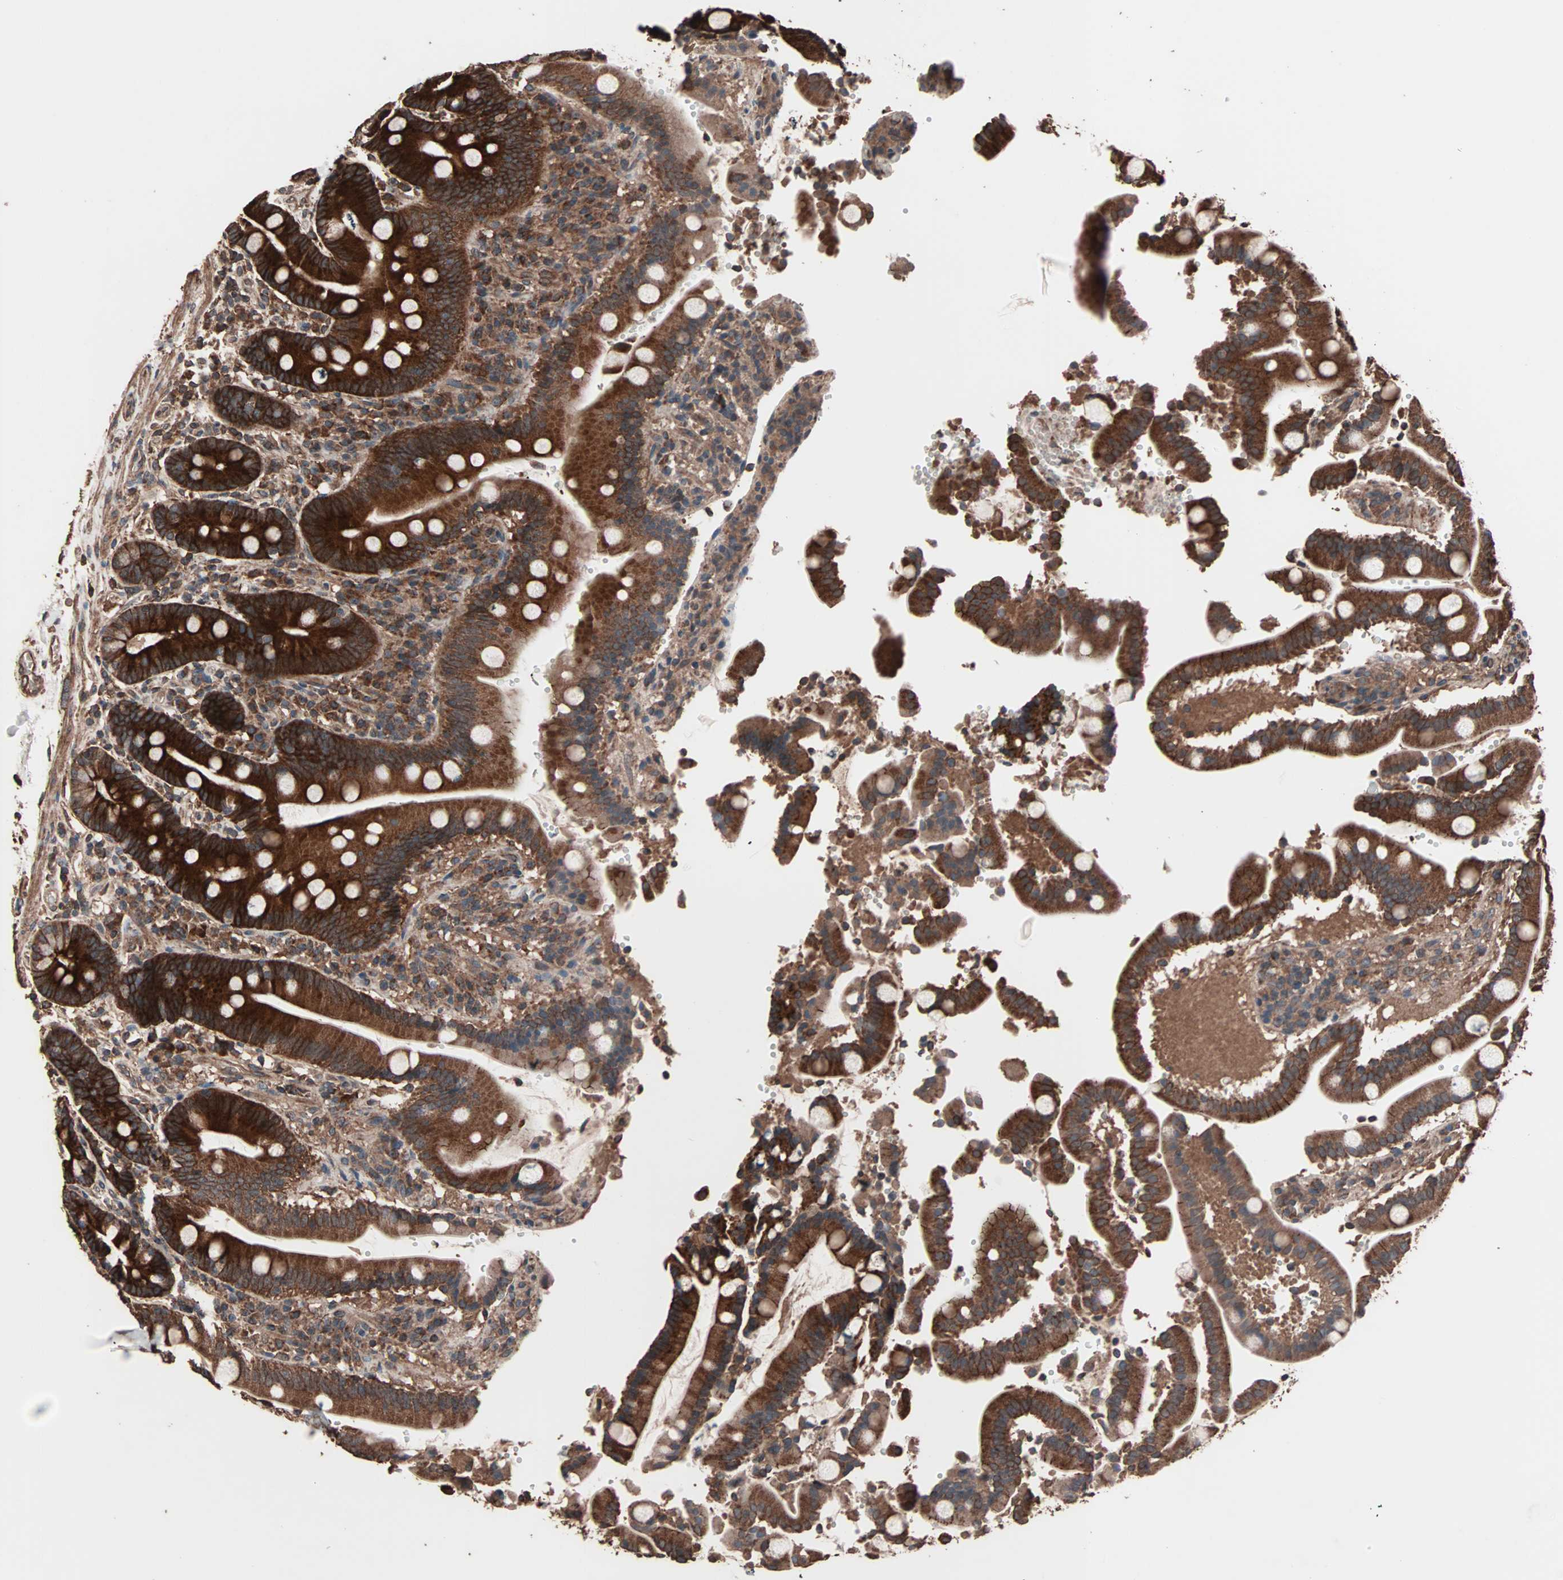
{"staining": {"intensity": "strong", "quantity": ">75%", "location": "cytoplasmic/membranous"}, "tissue": "duodenum", "cell_type": "Glandular cells", "image_type": "normal", "snomed": [{"axis": "morphology", "description": "Normal tissue, NOS"}, {"axis": "topography", "description": "Small intestine, NOS"}], "caption": "Brown immunohistochemical staining in benign human duodenum shows strong cytoplasmic/membranous positivity in about >75% of glandular cells.", "gene": "MRPL2", "patient": {"sex": "female", "age": 71}}